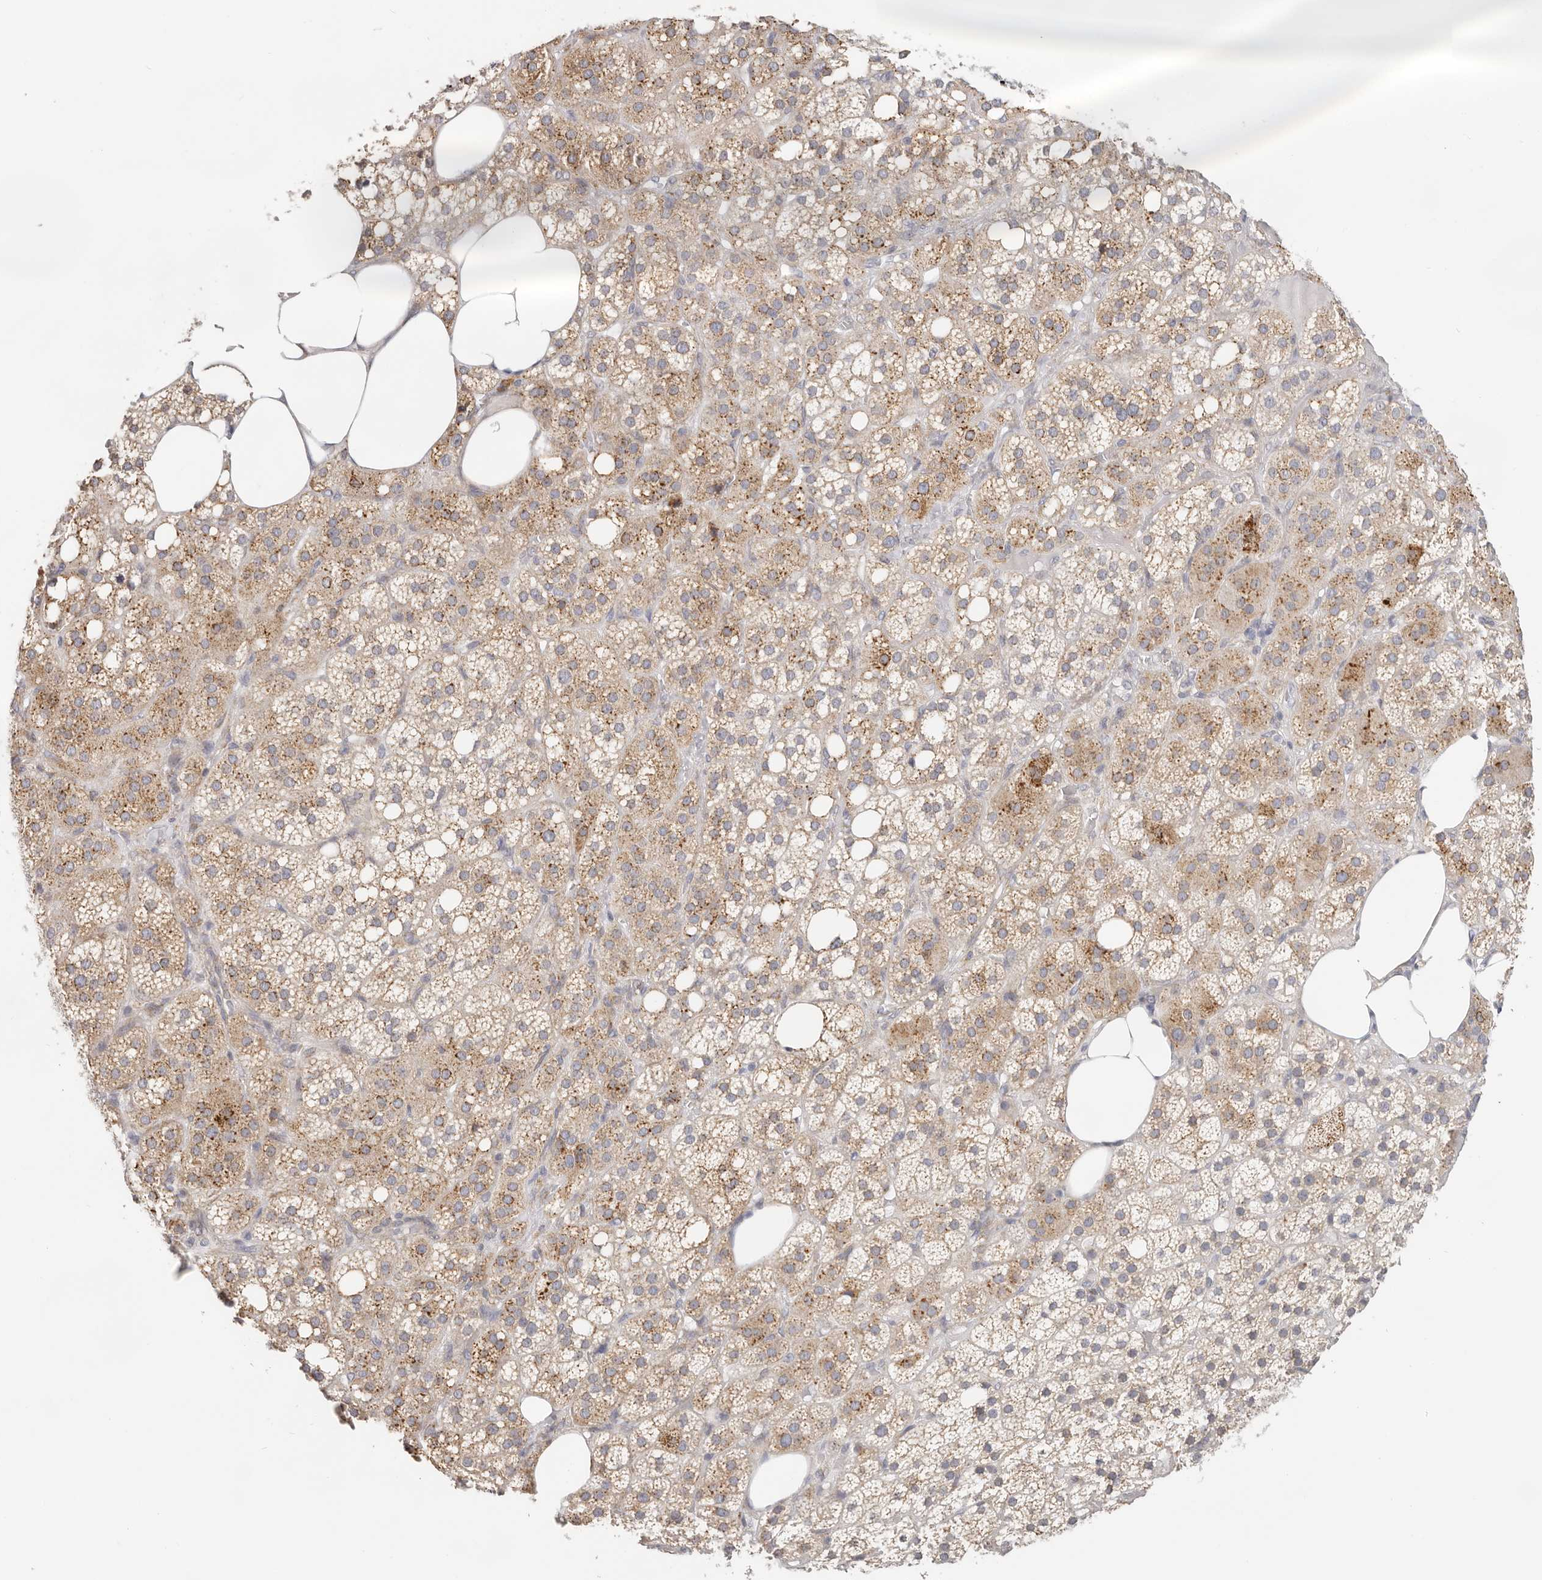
{"staining": {"intensity": "moderate", "quantity": "25%-75%", "location": "cytoplasmic/membranous"}, "tissue": "adrenal gland", "cell_type": "Glandular cells", "image_type": "normal", "snomed": [{"axis": "morphology", "description": "Normal tissue, NOS"}, {"axis": "topography", "description": "Adrenal gland"}], "caption": "Immunohistochemistry (IHC) photomicrograph of unremarkable adrenal gland stained for a protein (brown), which displays medium levels of moderate cytoplasmic/membranous positivity in about 25%-75% of glandular cells.", "gene": "IL32", "patient": {"sex": "female", "age": 59}}